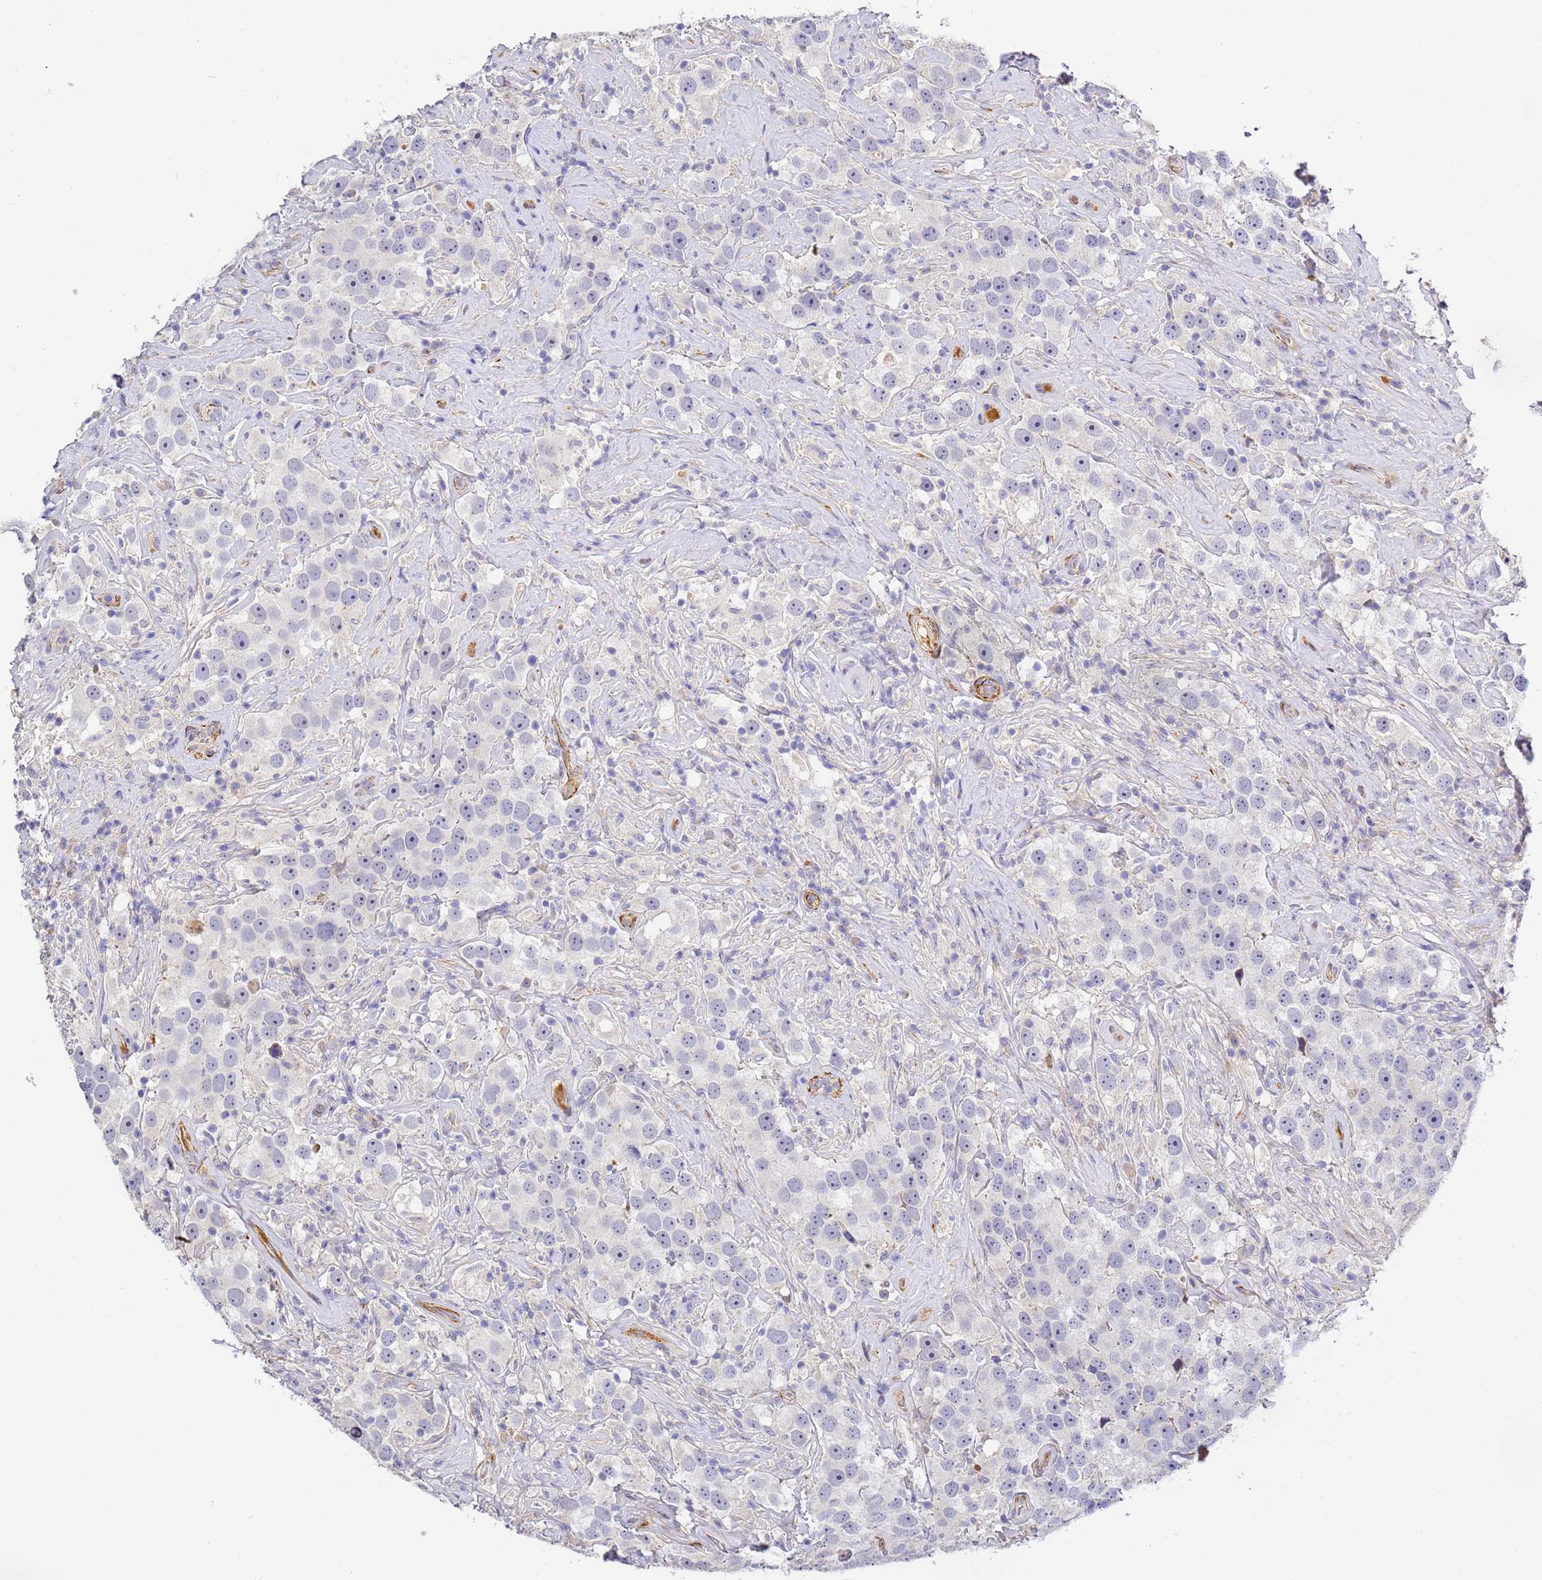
{"staining": {"intensity": "negative", "quantity": "none", "location": "none"}, "tissue": "testis cancer", "cell_type": "Tumor cells", "image_type": "cancer", "snomed": [{"axis": "morphology", "description": "Seminoma, NOS"}, {"axis": "topography", "description": "Testis"}], "caption": "High power microscopy photomicrograph of an immunohistochemistry (IHC) photomicrograph of seminoma (testis), revealing no significant positivity in tumor cells.", "gene": "CFH", "patient": {"sex": "male", "age": 49}}